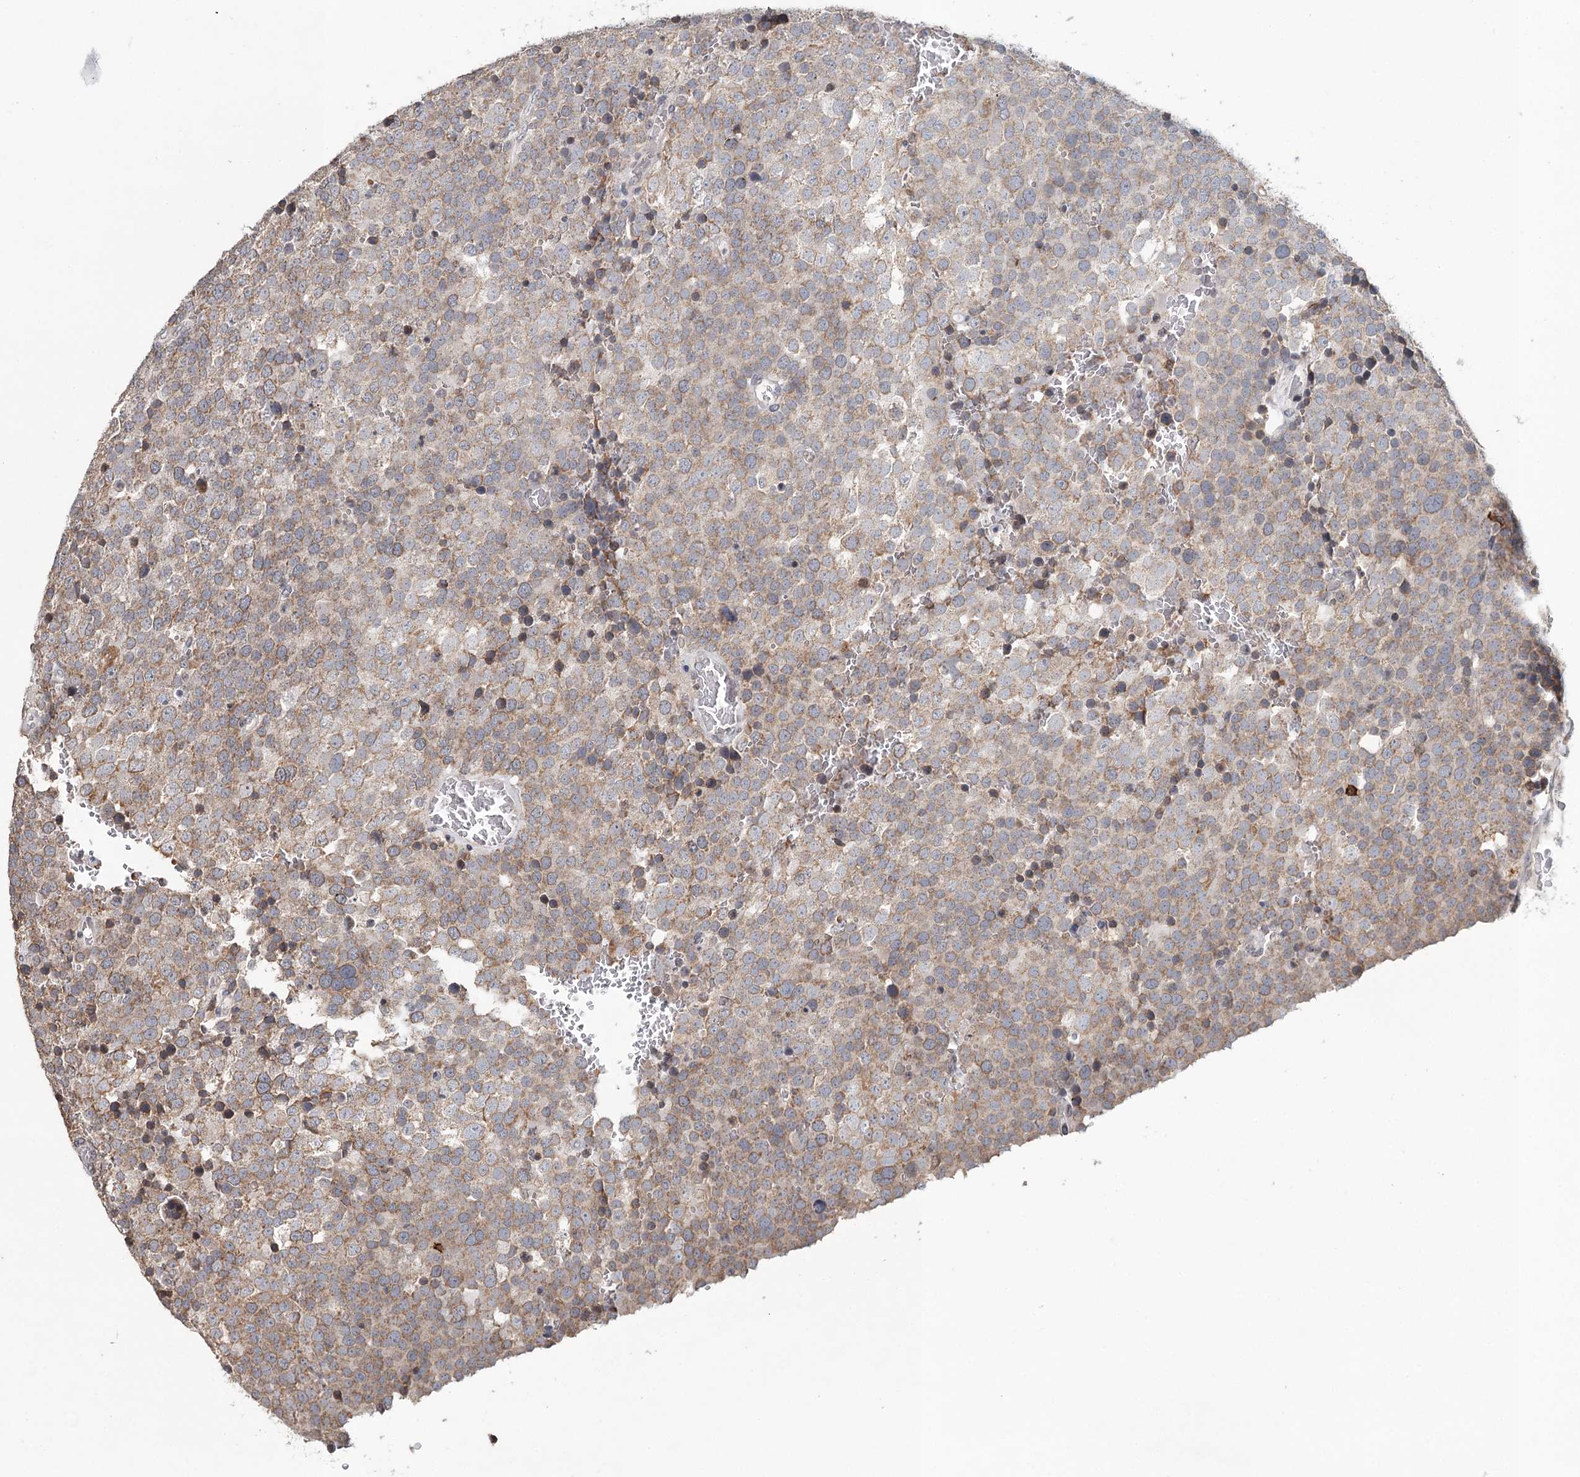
{"staining": {"intensity": "weak", "quantity": ">75%", "location": "cytoplasmic/membranous"}, "tissue": "testis cancer", "cell_type": "Tumor cells", "image_type": "cancer", "snomed": [{"axis": "morphology", "description": "Seminoma, NOS"}, {"axis": "topography", "description": "Testis"}], "caption": "Human testis cancer stained for a protein (brown) reveals weak cytoplasmic/membranous positive expression in approximately >75% of tumor cells.", "gene": "ICOS", "patient": {"sex": "male", "age": 71}}